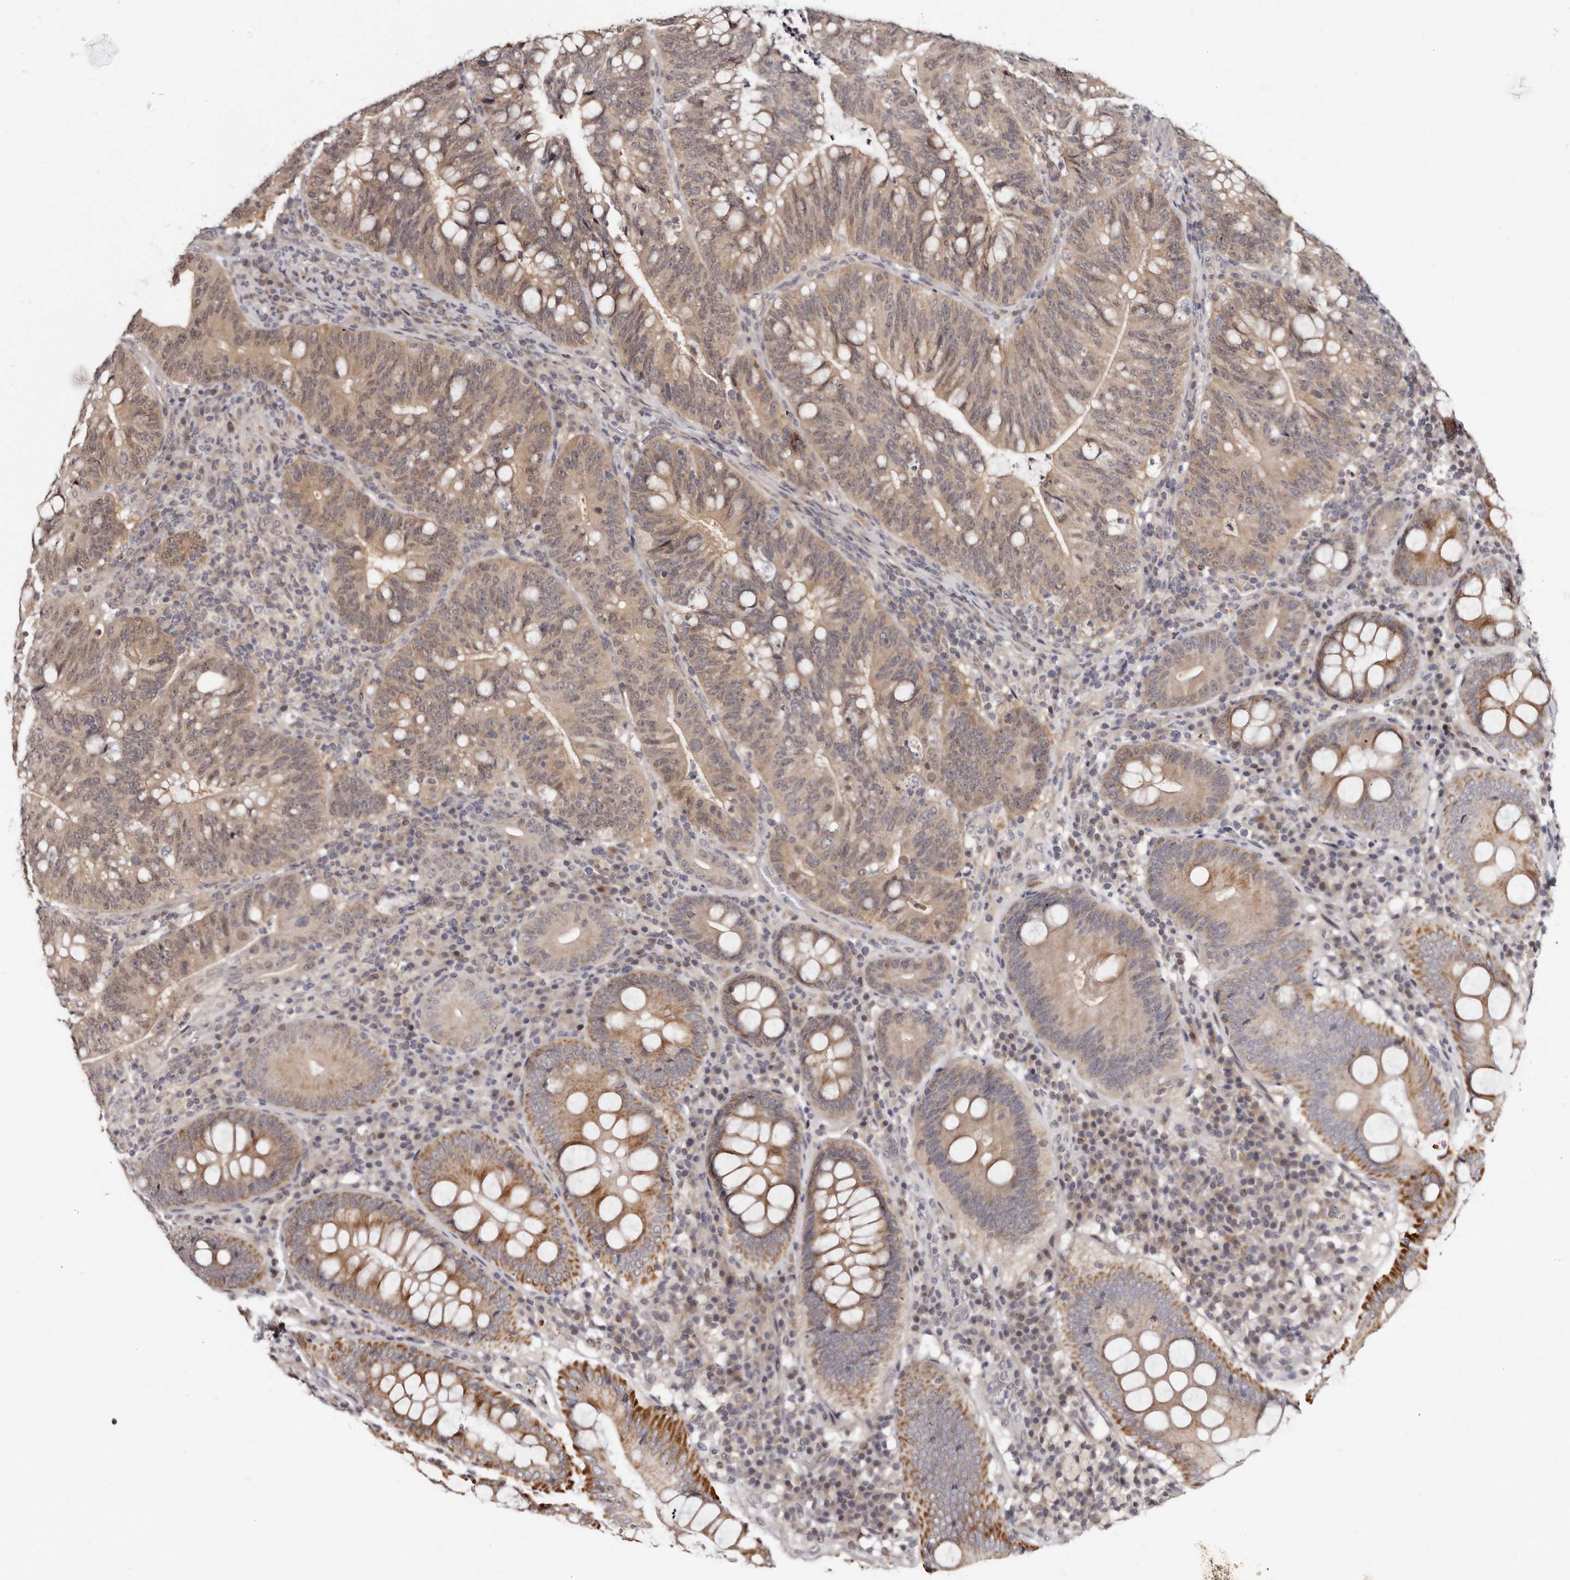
{"staining": {"intensity": "weak", "quantity": ">75%", "location": "cytoplasmic/membranous,nuclear"}, "tissue": "colorectal cancer", "cell_type": "Tumor cells", "image_type": "cancer", "snomed": [{"axis": "morphology", "description": "Adenocarcinoma, NOS"}, {"axis": "topography", "description": "Colon"}], "caption": "Immunohistochemical staining of colorectal cancer exhibits weak cytoplasmic/membranous and nuclear protein positivity in approximately >75% of tumor cells.", "gene": "PHF20L1", "patient": {"sex": "female", "age": 66}}